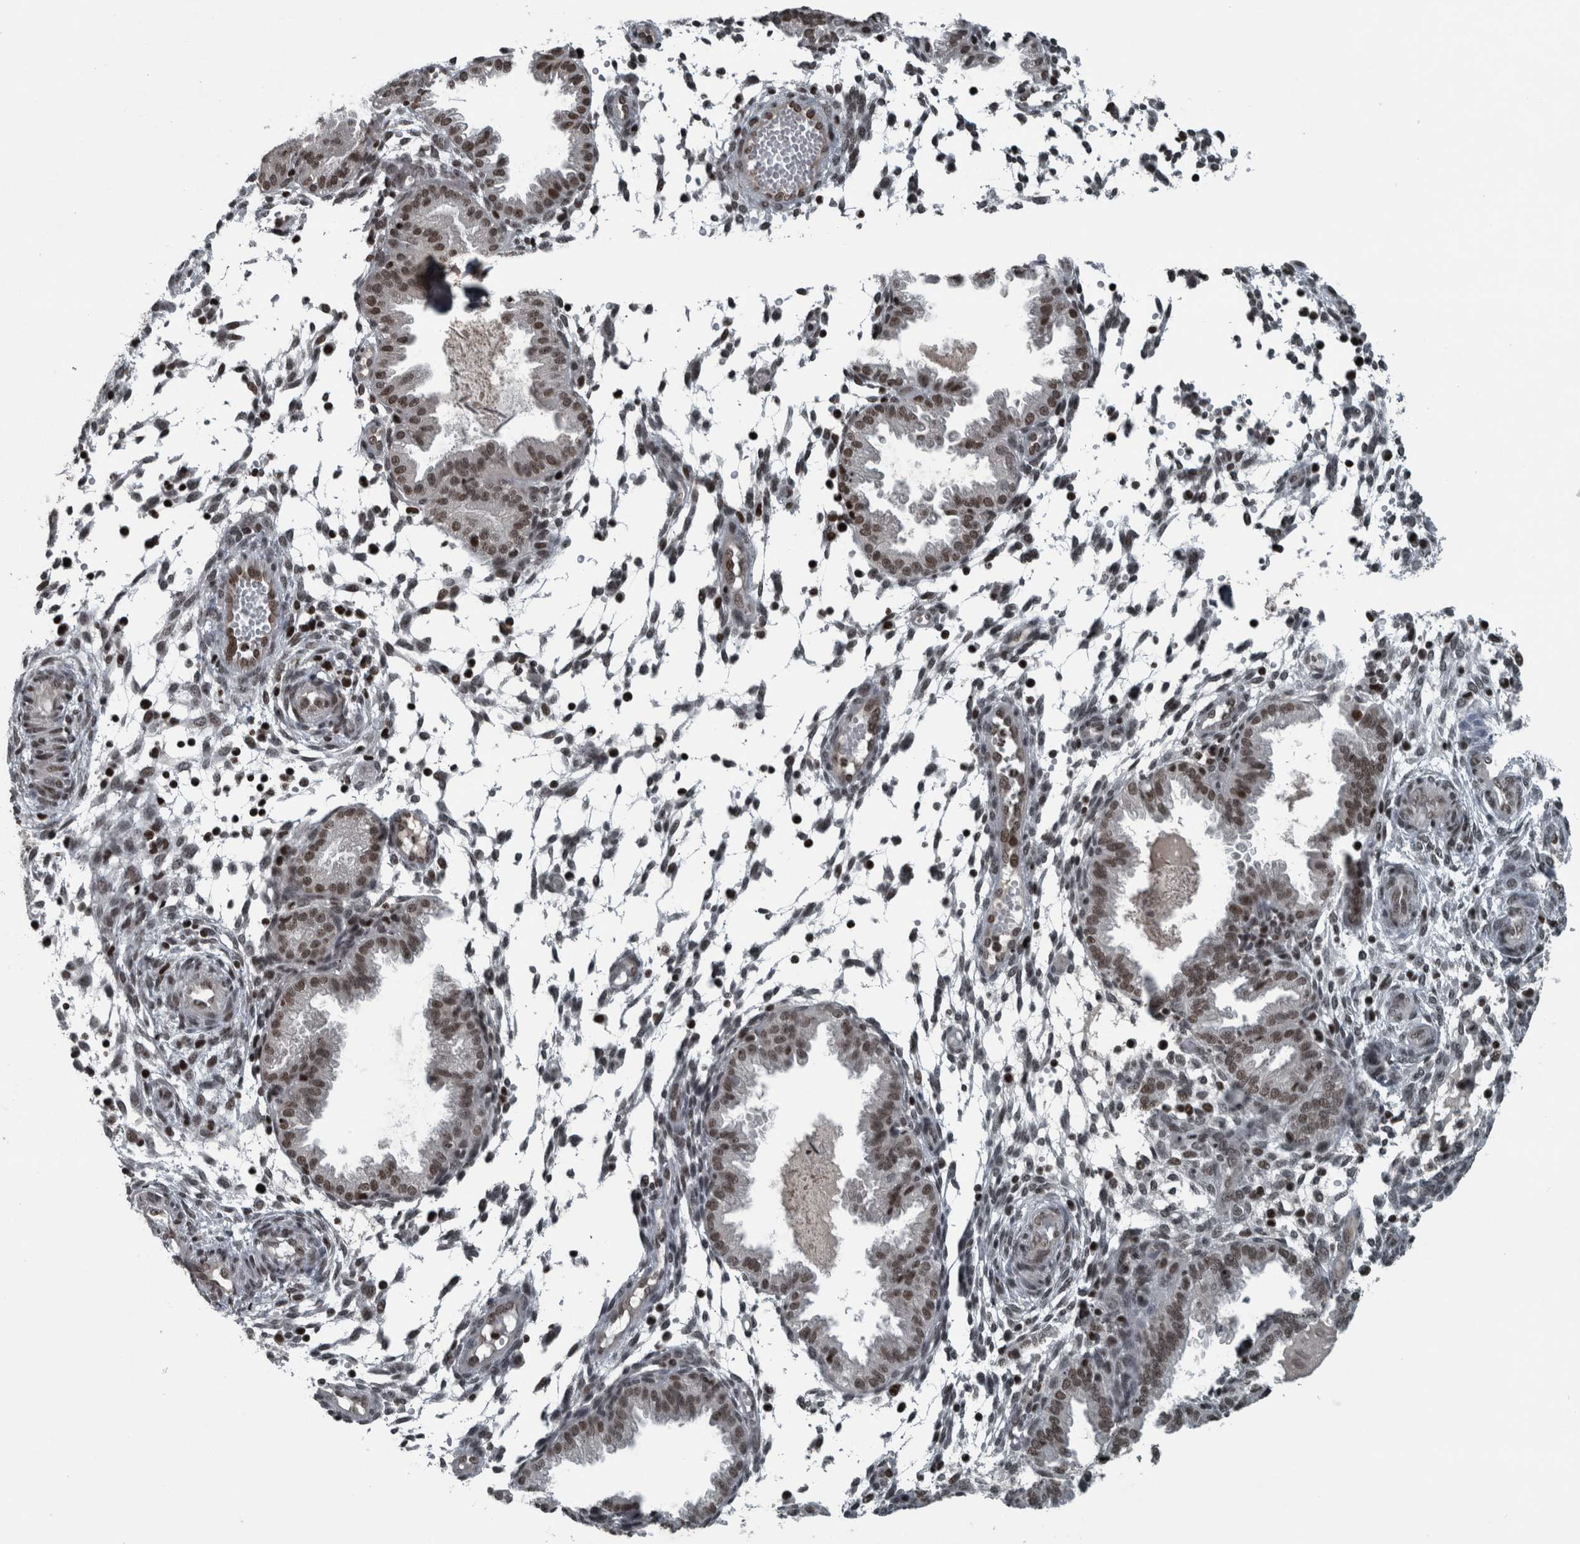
{"staining": {"intensity": "moderate", "quantity": ">75%", "location": "nuclear"}, "tissue": "endometrium", "cell_type": "Cells in endometrial stroma", "image_type": "normal", "snomed": [{"axis": "morphology", "description": "Normal tissue, NOS"}, {"axis": "topography", "description": "Endometrium"}], "caption": "High-magnification brightfield microscopy of unremarkable endometrium stained with DAB (brown) and counterstained with hematoxylin (blue). cells in endometrial stroma exhibit moderate nuclear expression is present in about>75% of cells. (brown staining indicates protein expression, while blue staining denotes nuclei).", "gene": "UNC50", "patient": {"sex": "female", "age": 33}}